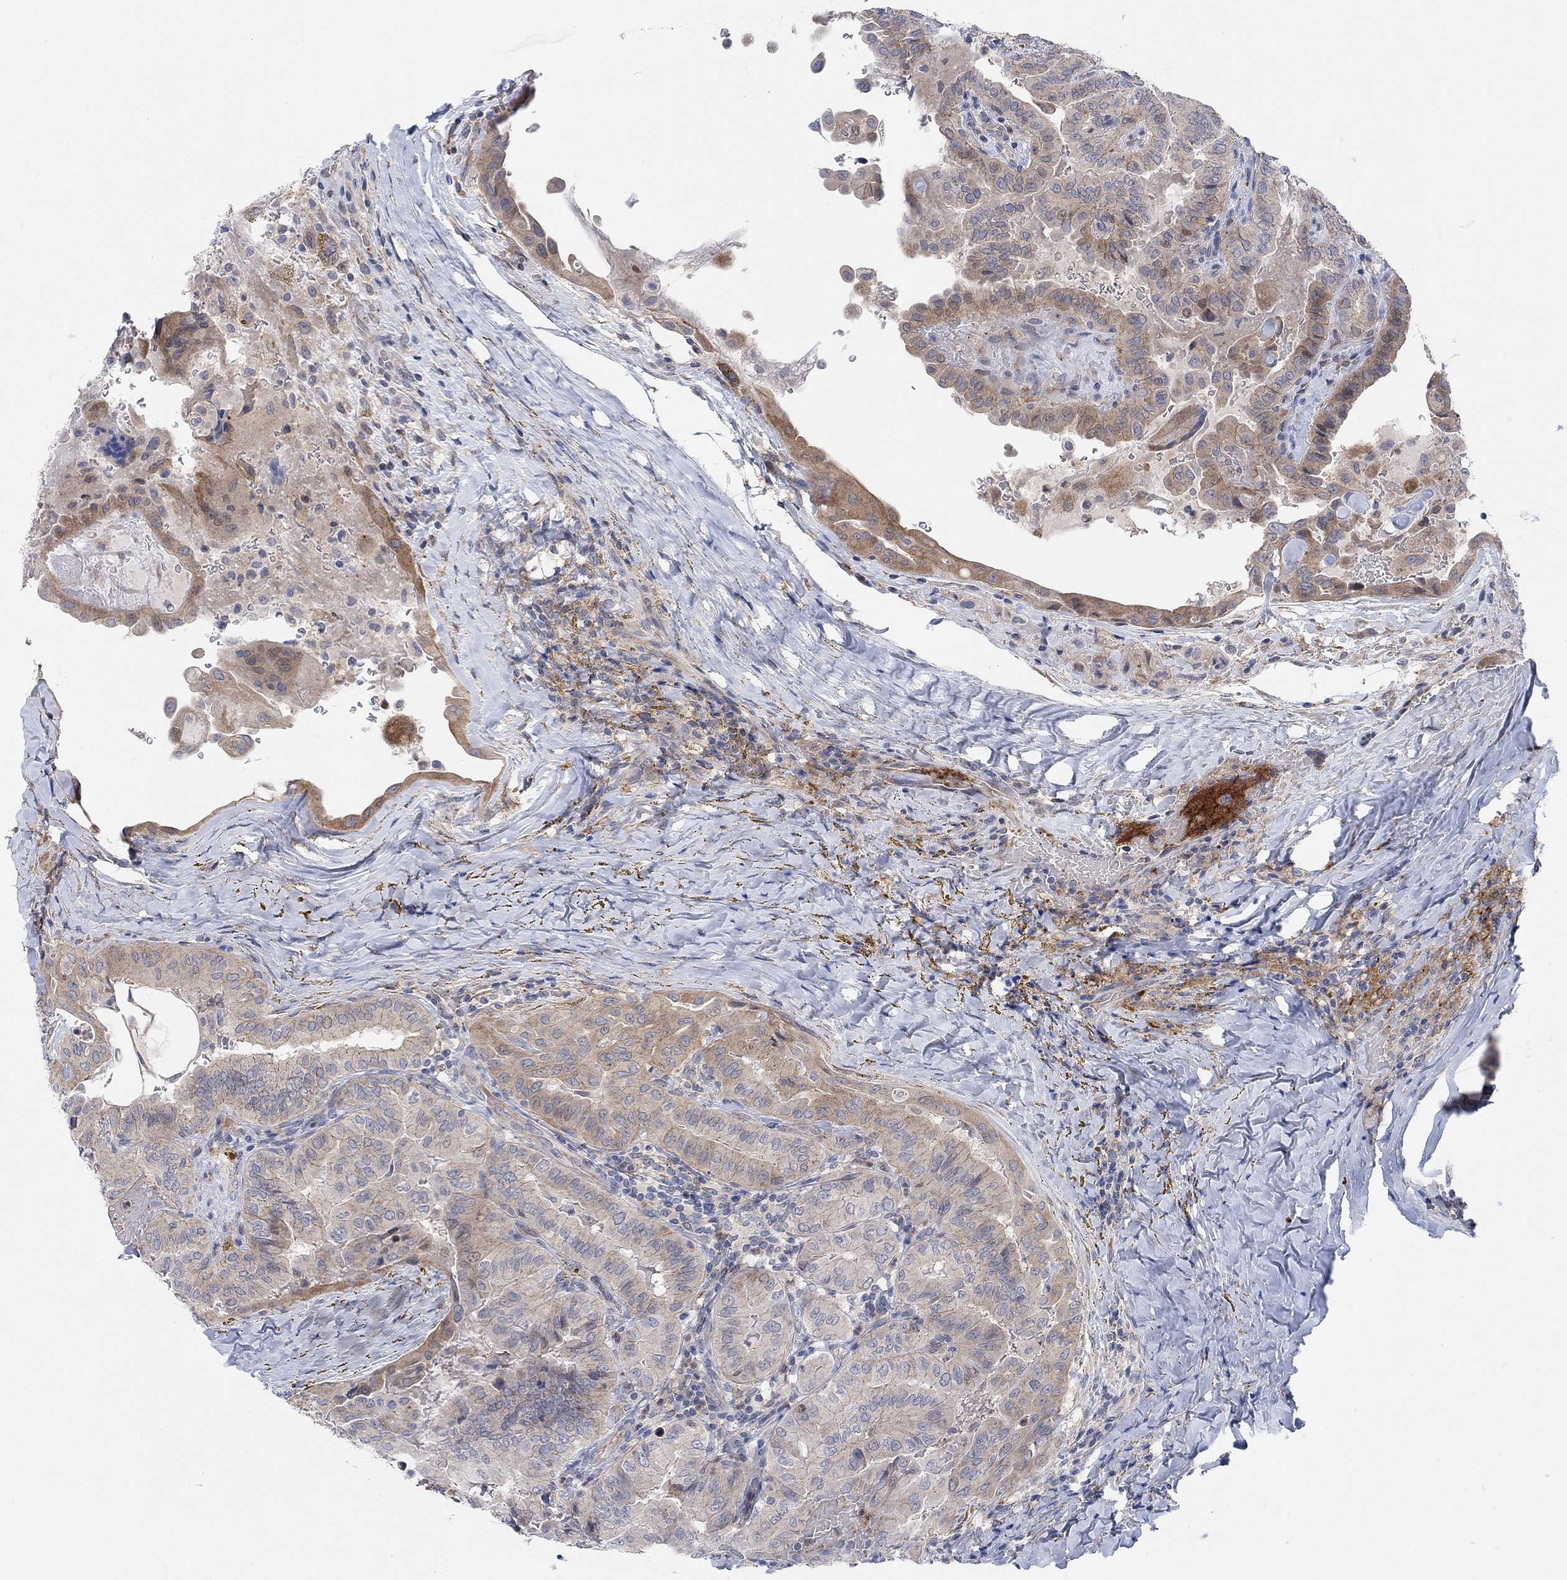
{"staining": {"intensity": "moderate", "quantity": "<25%", "location": "cytoplasmic/membranous"}, "tissue": "thyroid cancer", "cell_type": "Tumor cells", "image_type": "cancer", "snomed": [{"axis": "morphology", "description": "Papillary adenocarcinoma, NOS"}, {"axis": "topography", "description": "Thyroid gland"}], "caption": "Human thyroid cancer (papillary adenocarcinoma) stained with a brown dye exhibits moderate cytoplasmic/membranous positive positivity in about <25% of tumor cells.", "gene": "PMFBP1", "patient": {"sex": "female", "age": 68}}